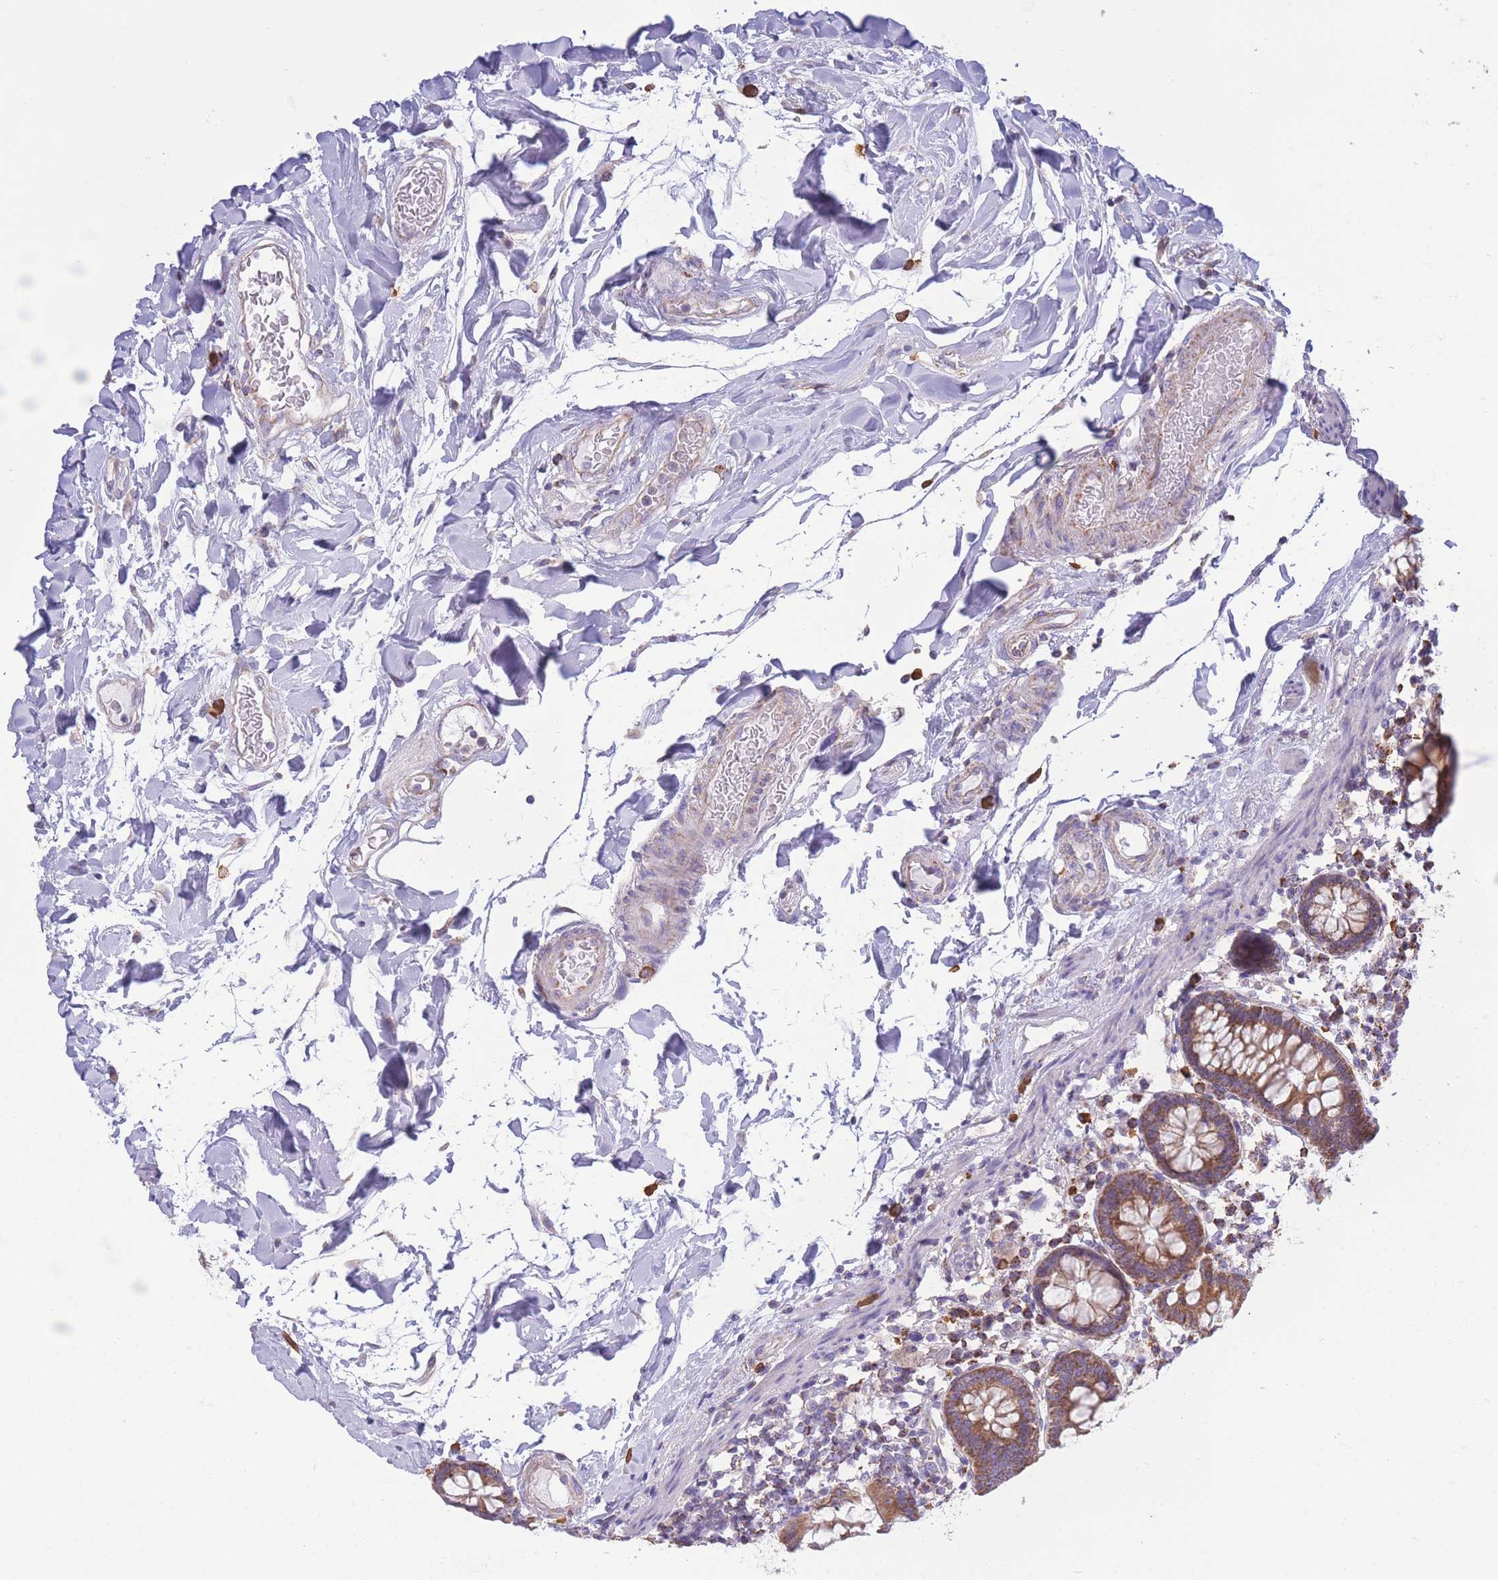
{"staining": {"intensity": "negative", "quantity": "none", "location": "none"}, "tissue": "colon", "cell_type": "Endothelial cells", "image_type": "normal", "snomed": [{"axis": "morphology", "description": "Normal tissue, NOS"}, {"axis": "topography", "description": "Colon"}], "caption": "A photomicrograph of colon stained for a protein shows no brown staining in endothelial cells.", "gene": "PDHA1", "patient": {"sex": "female", "age": 79}}